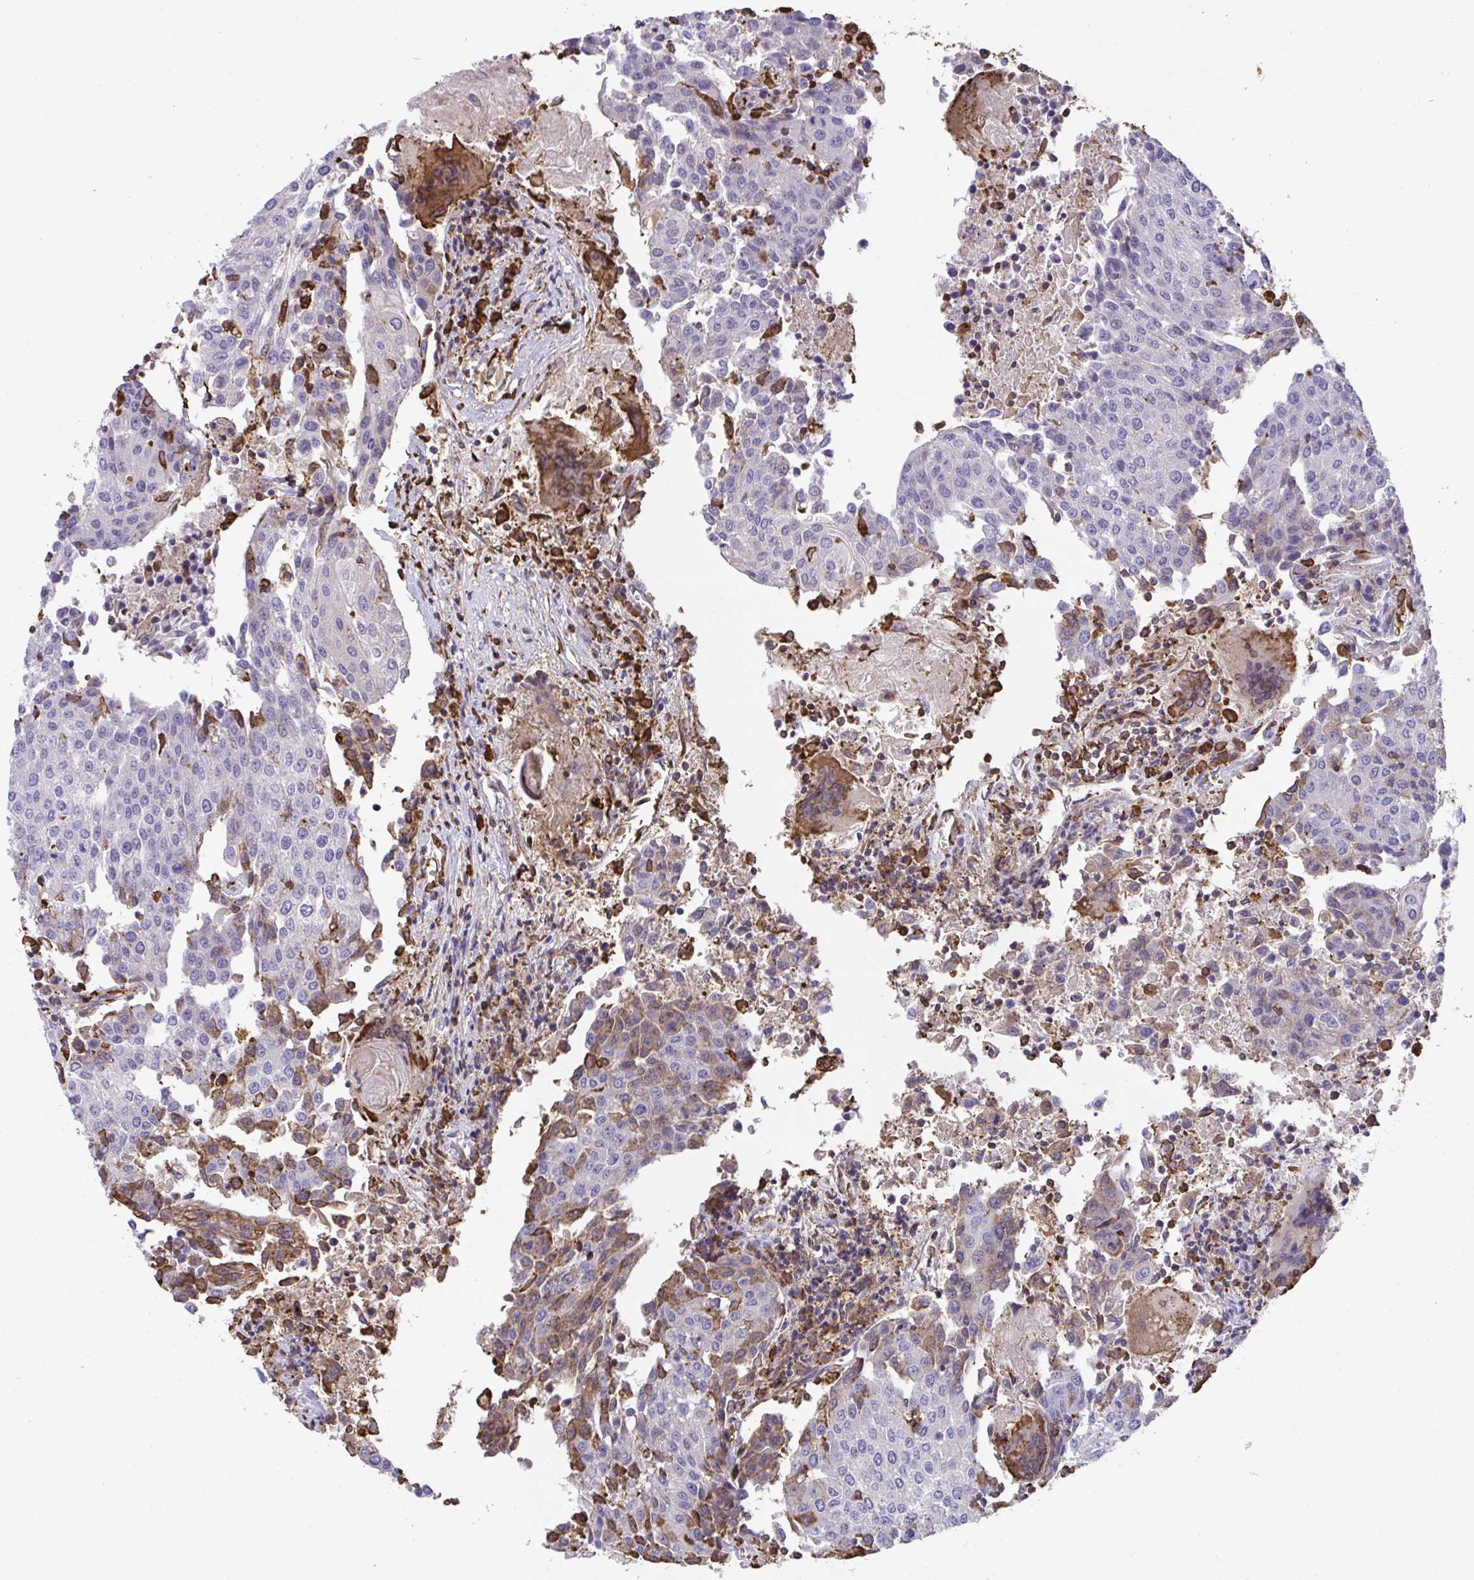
{"staining": {"intensity": "negative", "quantity": "none", "location": "none"}, "tissue": "urothelial cancer", "cell_type": "Tumor cells", "image_type": "cancer", "snomed": [{"axis": "morphology", "description": "Urothelial carcinoma, High grade"}, {"axis": "topography", "description": "Urinary bladder"}], "caption": "Human urothelial carcinoma (high-grade) stained for a protein using IHC exhibits no staining in tumor cells.", "gene": "PPIH", "patient": {"sex": "female", "age": 85}}